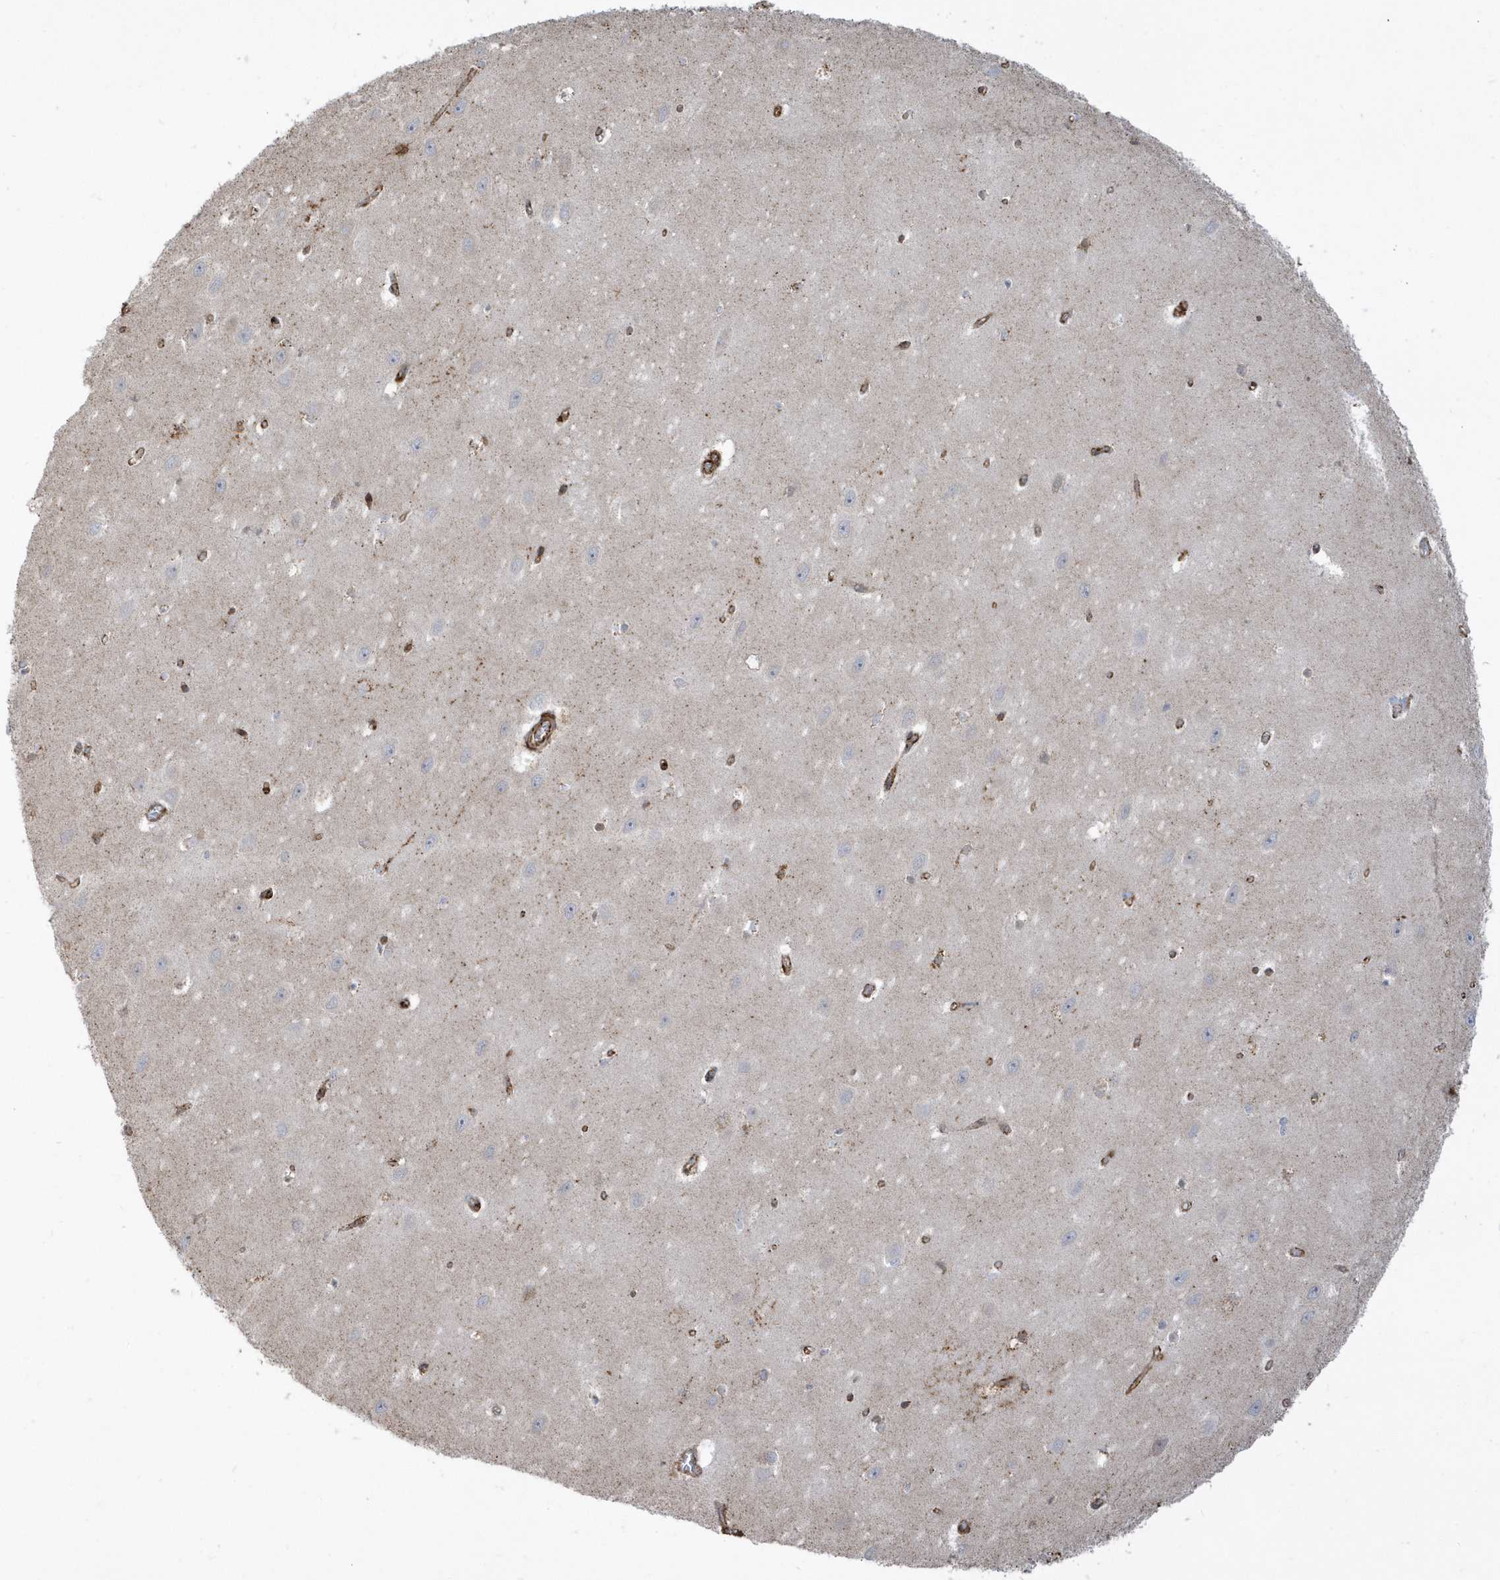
{"staining": {"intensity": "moderate", "quantity": "<25%", "location": "cytoplasmic/membranous"}, "tissue": "hippocampus", "cell_type": "Glial cells", "image_type": "normal", "snomed": [{"axis": "morphology", "description": "Normal tissue, NOS"}, {"axis": "topography", "description": "Hippocampus"}], "caption": "A photomicrograph of hippocampus stained for a protein displays moderate cytoplasmic/membranous brown staining in glial cells.", "gene": "HRH4", "patient": {"sex": "female", "age": 64}}